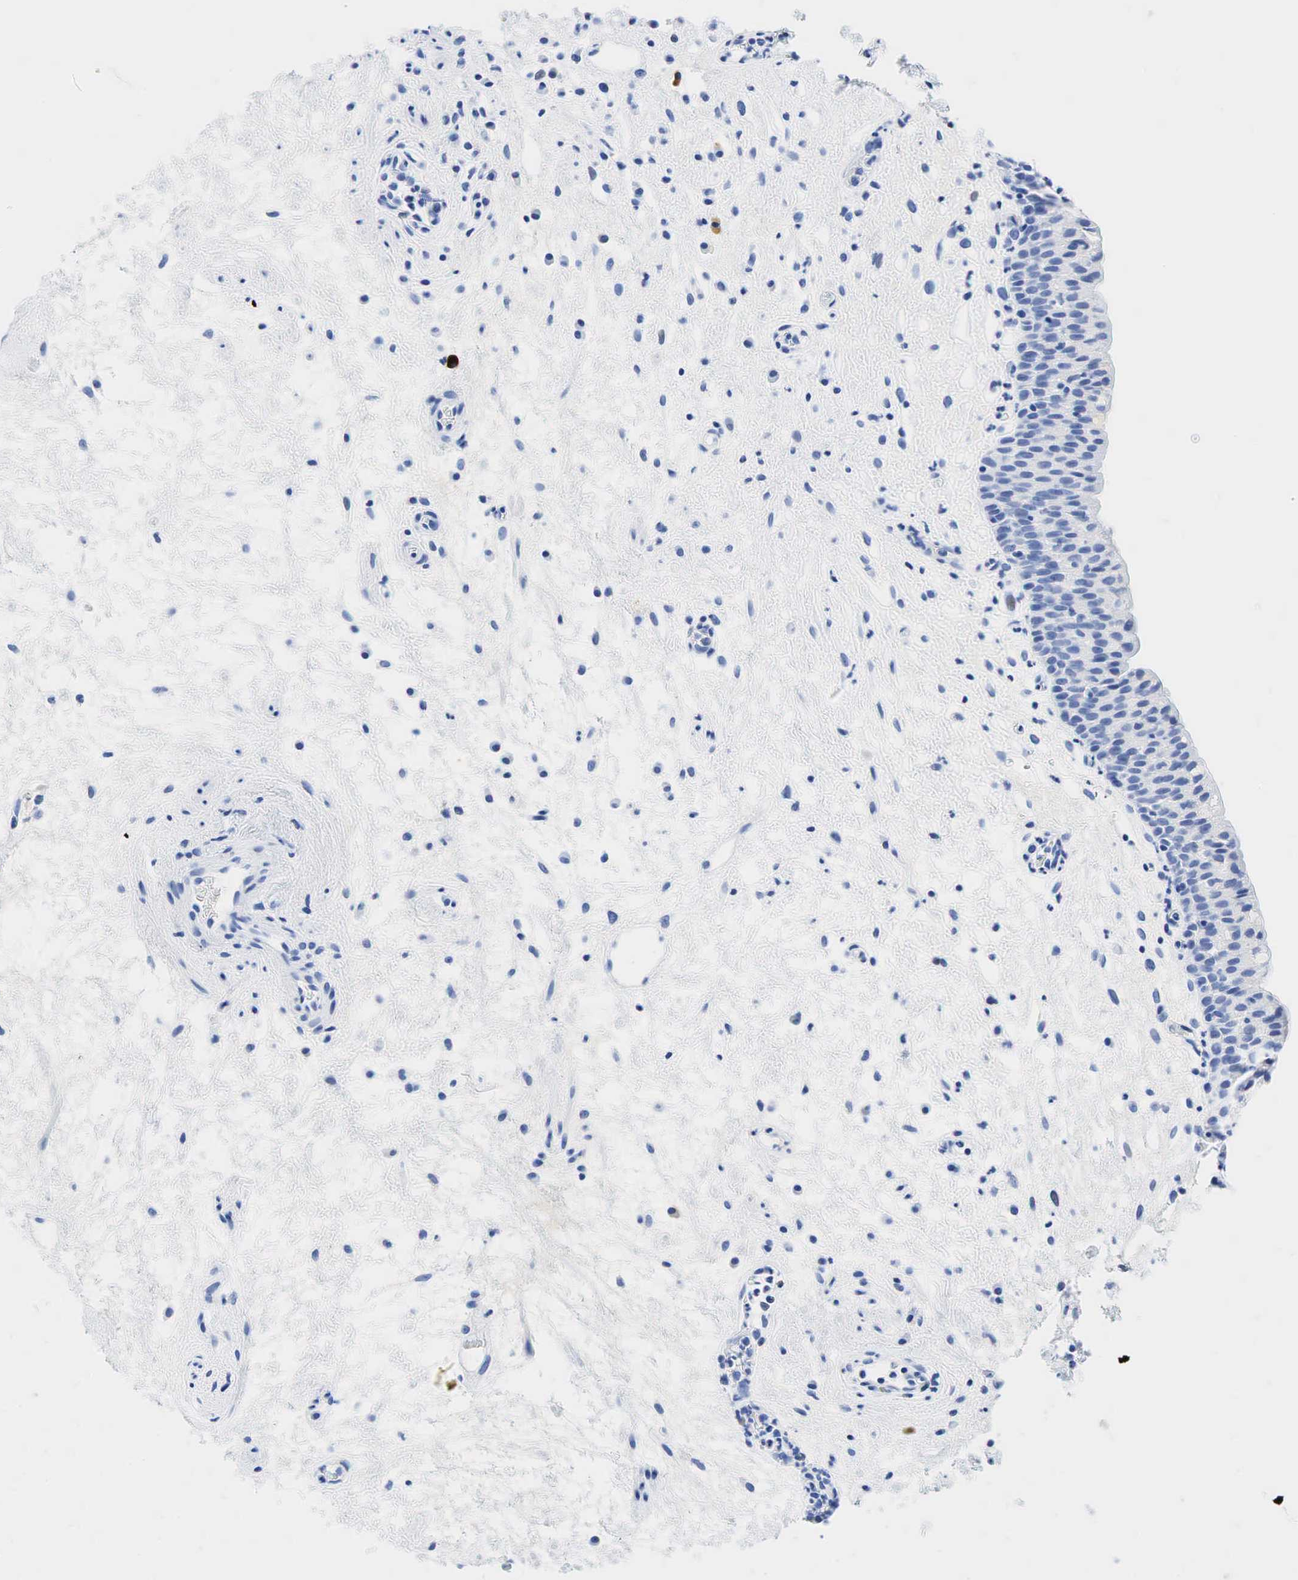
{"staining": {"intensity": "negative", "quantity": "none", "location": "none"}, "tissue": "urinary bladder", "cell_type": "Urothelial cells", "image_type": "normal", "snomed": [{"axis": "morphology", "description": "Normal tissue, NOS"}, {"axis": "topography", "description": "Urinary bladder"}], "caption": "High power microscopy histopathology image of an IHC image of benign urinary bladder, revealing no significant expression in urothelial cells.", "gene": "INHA", "patient": {"sex": "male", "age": 48}}